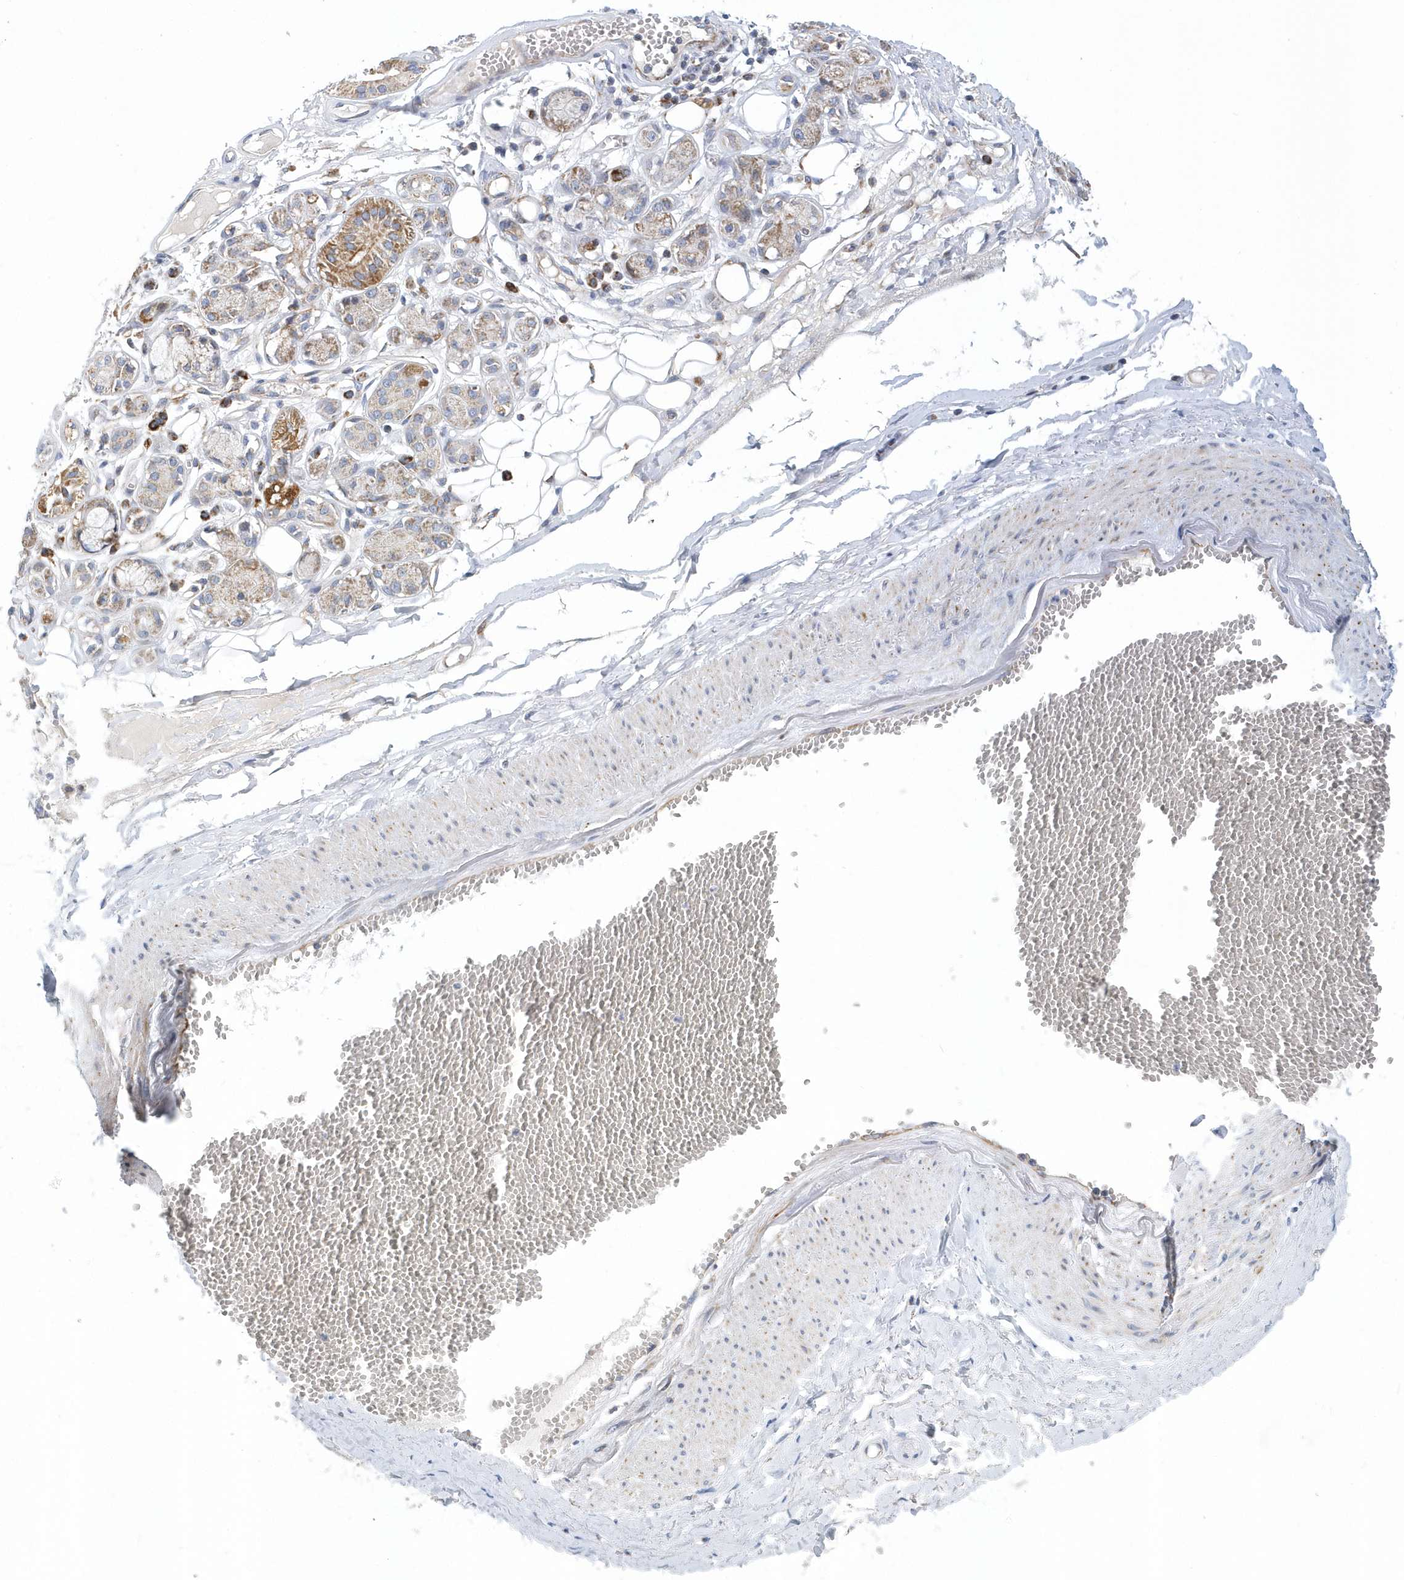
{"staining": {"intensity": "negative", "quantity": "none", "location": "none"}, "tissue": "adipose tissue", "cell_type": "Adipocytes", "image_type": "normal", "snomed": [{"axis": "morphology", "description": "Normal tissue, NOS"}, {"axis": "morphology", "description": "Inflammation, NOS"}, {"axis": "topography", "description": "Salivary gland"}, {"axis": "topography", "description": "Peripheral nerve tissue"}], "caption": "IHC histopathology image of normal human adipose tissue stained for a protein (brown), which reveals no staining in adipocytes.", "gene": "VWA5B2", "patient": {"sex": "female", "age": 75}}